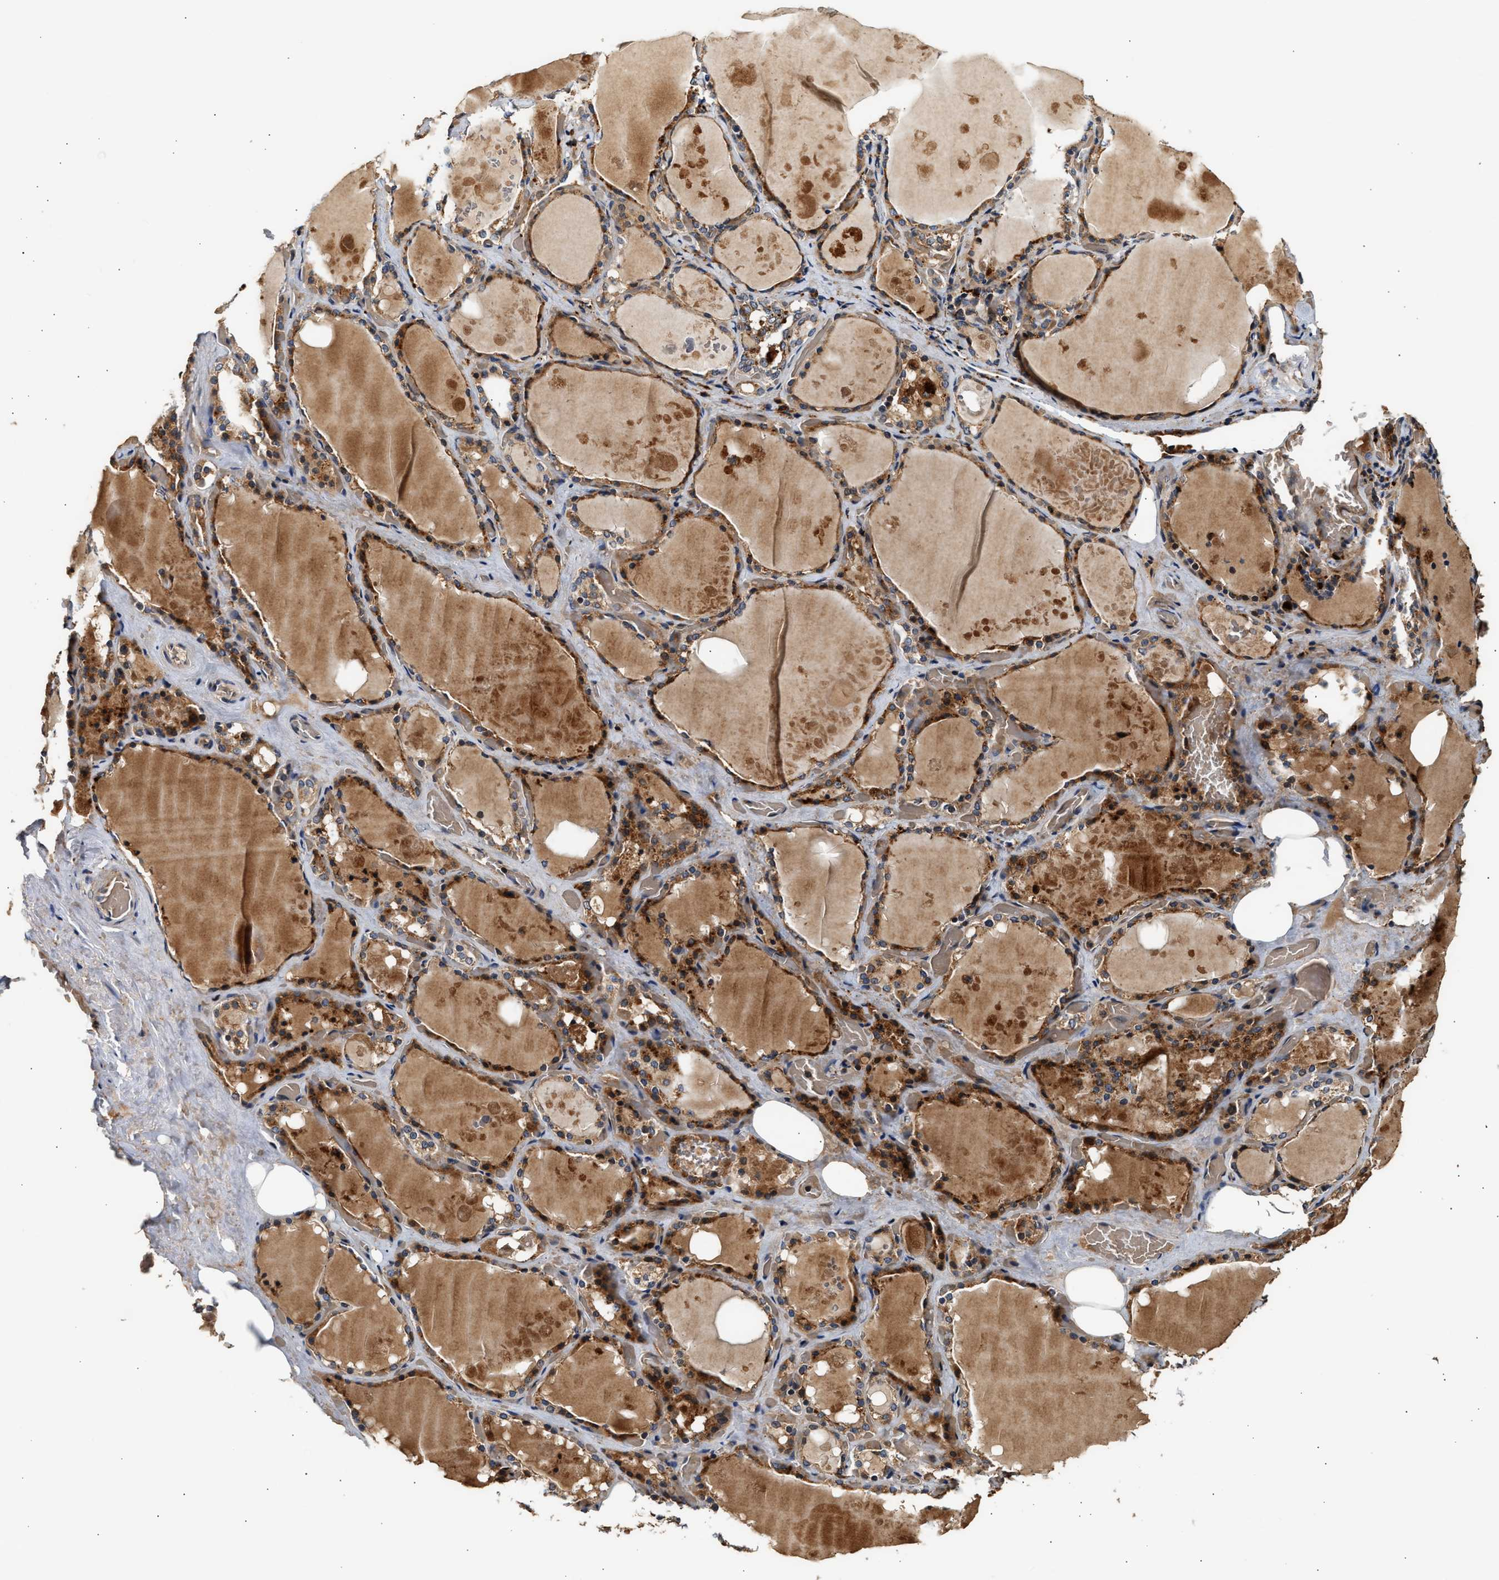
{"staining": {"intensity": "strong", "quantity": ">75%", "location": "cytoplasmic/membranous"}, "tissue": "thyroid gland", "cell_type": "Glandular cells", "image_type": "normal", "snomed": [{"axis": "morphology", "description": "Normal tissue, NOS"}, {"axis": "topography", "description": "Thyroid gland"}], "caption": "Thyroid gland stained for a protein exhibits strong cytoplasmic/membranous positivity in glandular cells. The staining was performed using DAB, with brown indicating positive protein expression. Nuclei are stained blue with hematoxylin.", "gene": "PLD3", "patient": {"sex": "male", "age": 61}}